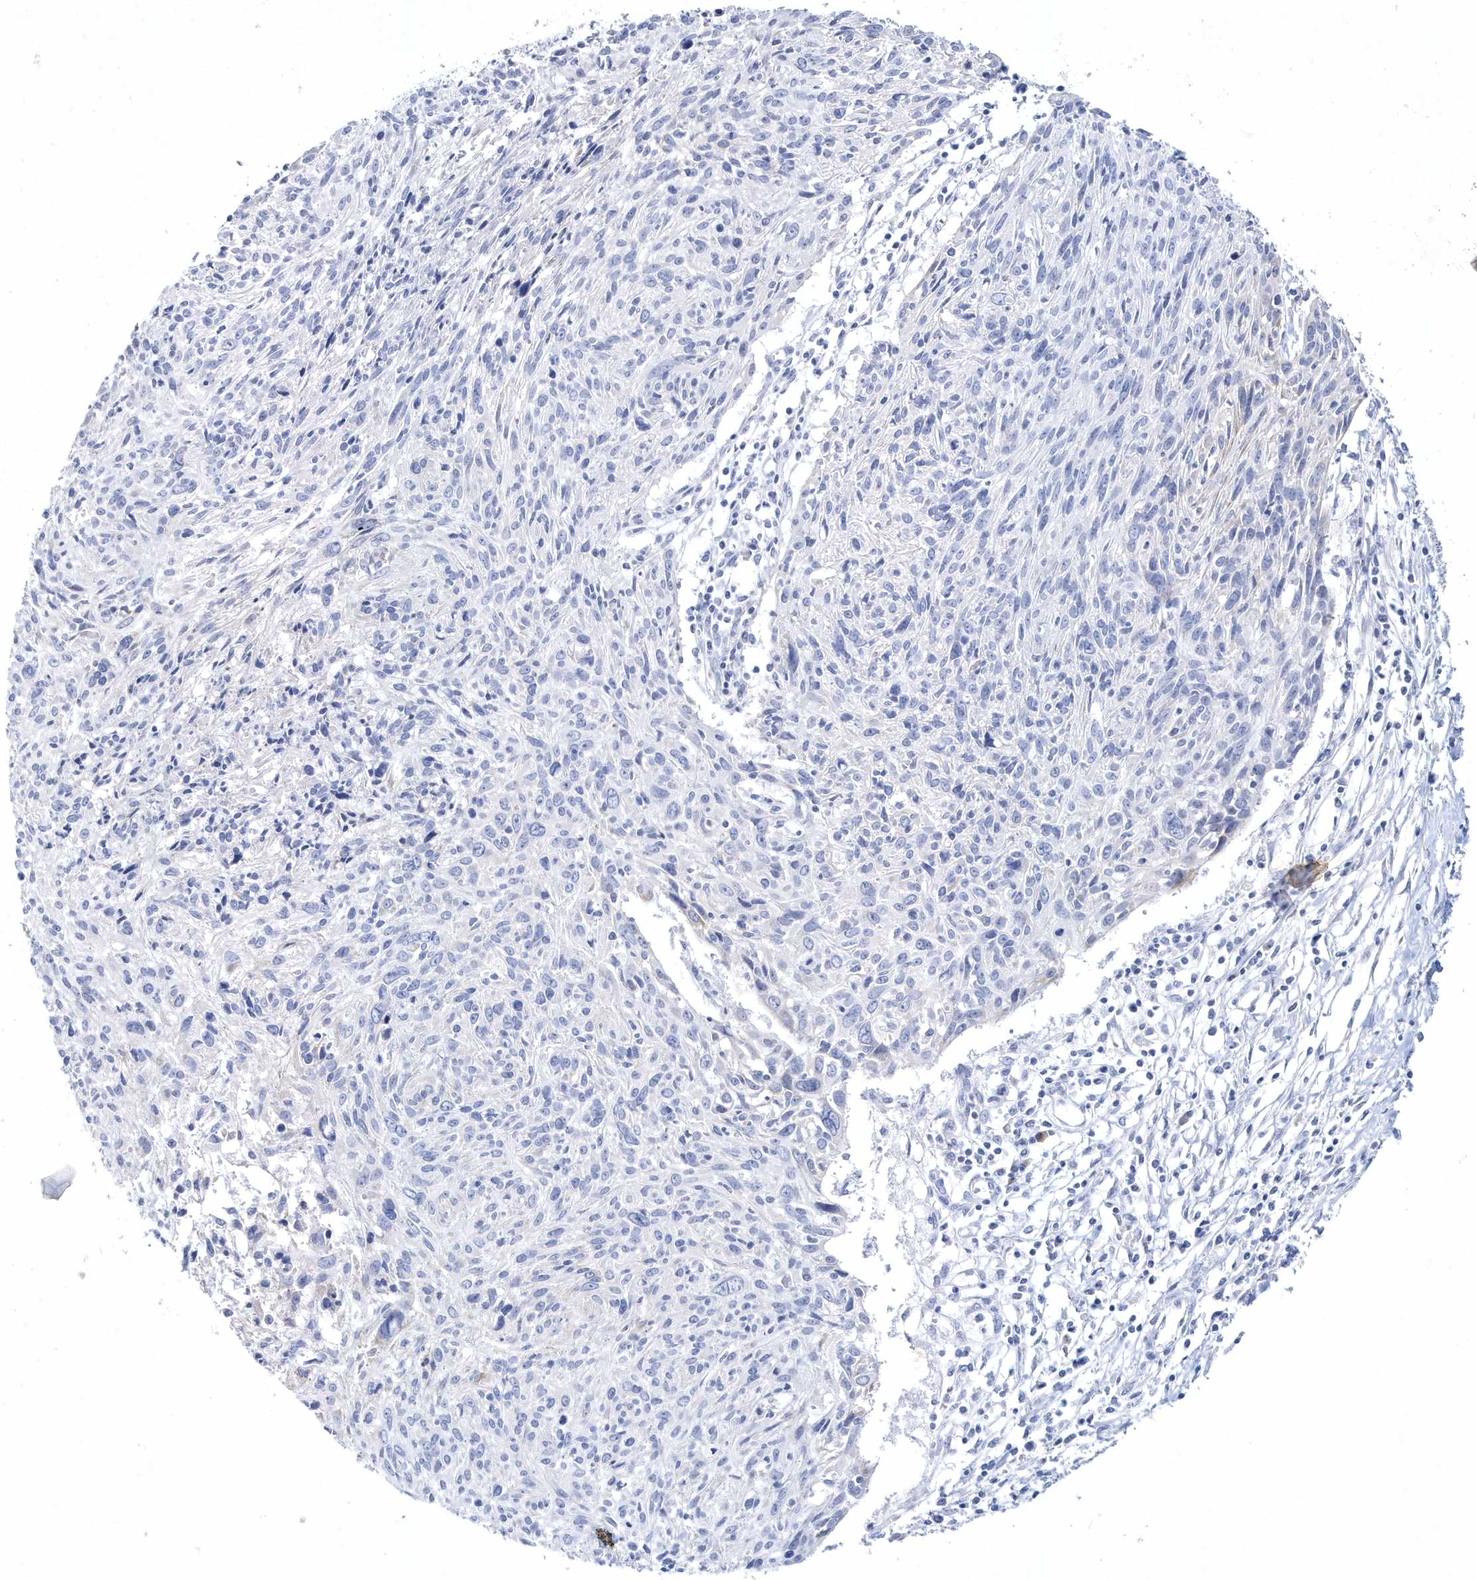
{"staining": {"intensity": "negative", "quantity": "none", "location": "none"}, "tissue": "cervical cancer", "cell_type": "Tumor cells", "image_type": "cancer", "snomed": [{"axis": "morphology", "description": "Squamous cell carcinoma, NOS"}, {"axis": "topography", "description": "Cervix"}], "caption": "Immunohistochemistry (IHC) micrograph of neoplastic tissue: human cervical squamous cell carcinoma stained with DAB shows no significant protein staining in tumor cells. (Immunohistochemistry (IHC), brightfield microscopy, high magnification).", "gene": "SPINK7", "patient": {"sex": "female", "age": 51}}